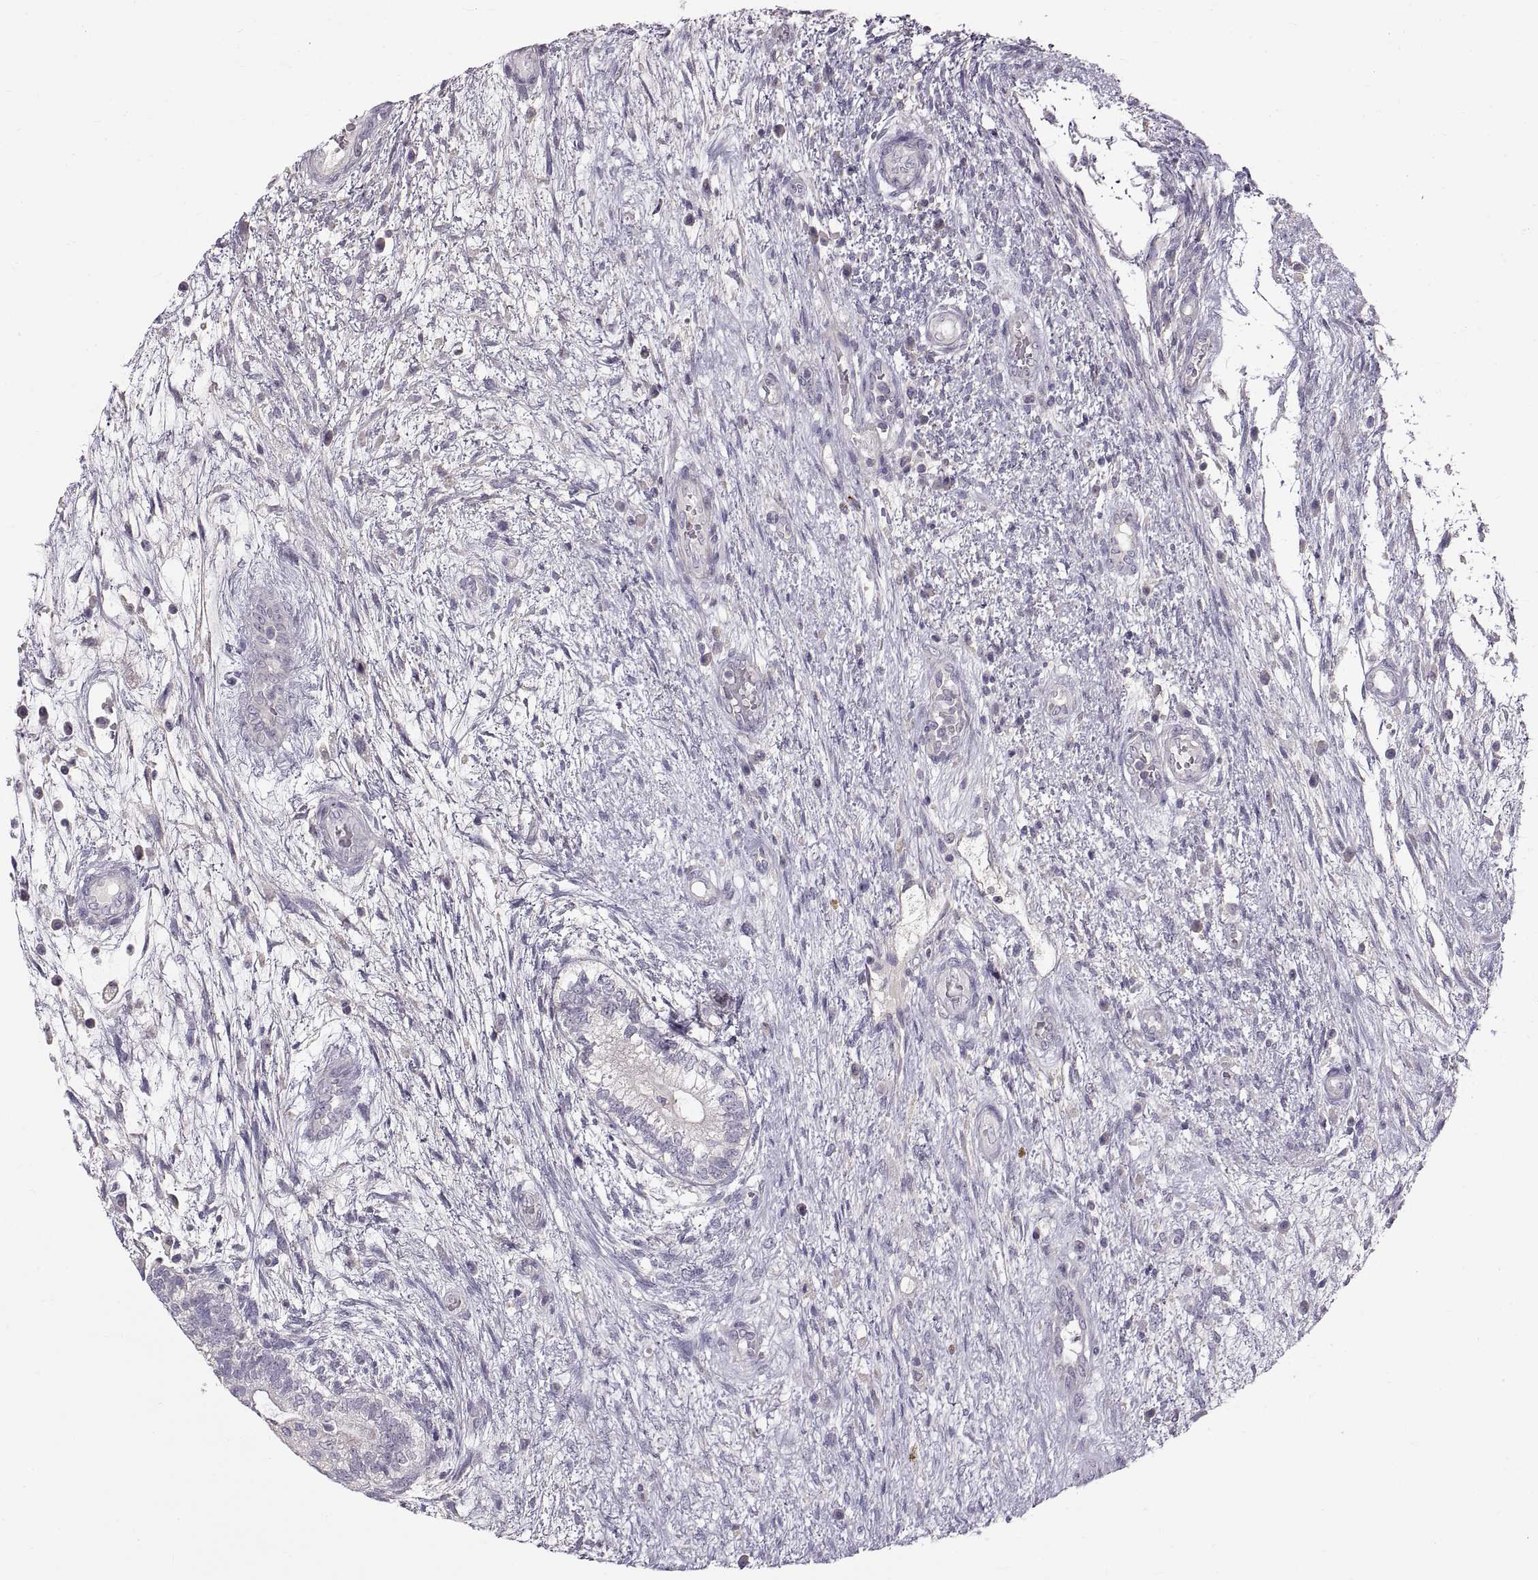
{"staining": {"intensity": "negative", "quantity": "none", "location": "none"}, "tissue": "testis cancer", "cell_type": "Tumor cells", "image_type": "cancer", "snomed": [{"axis": "morphology", "description": "Normal tissue, NOS"}, {"axis": "morphology", "description": "Carcinoma, Embryonal, NOS"}, {"axis": "topography", "description": "Testis"}, {"axis": "topography", "description": "Epididymis"}], "caption": "DAB immunohistochemical staining of human testis cancer shows no significant positivity in tumor cells.", "gene": "WFDC8", "patient": {"sex": "male", "age": 32}}